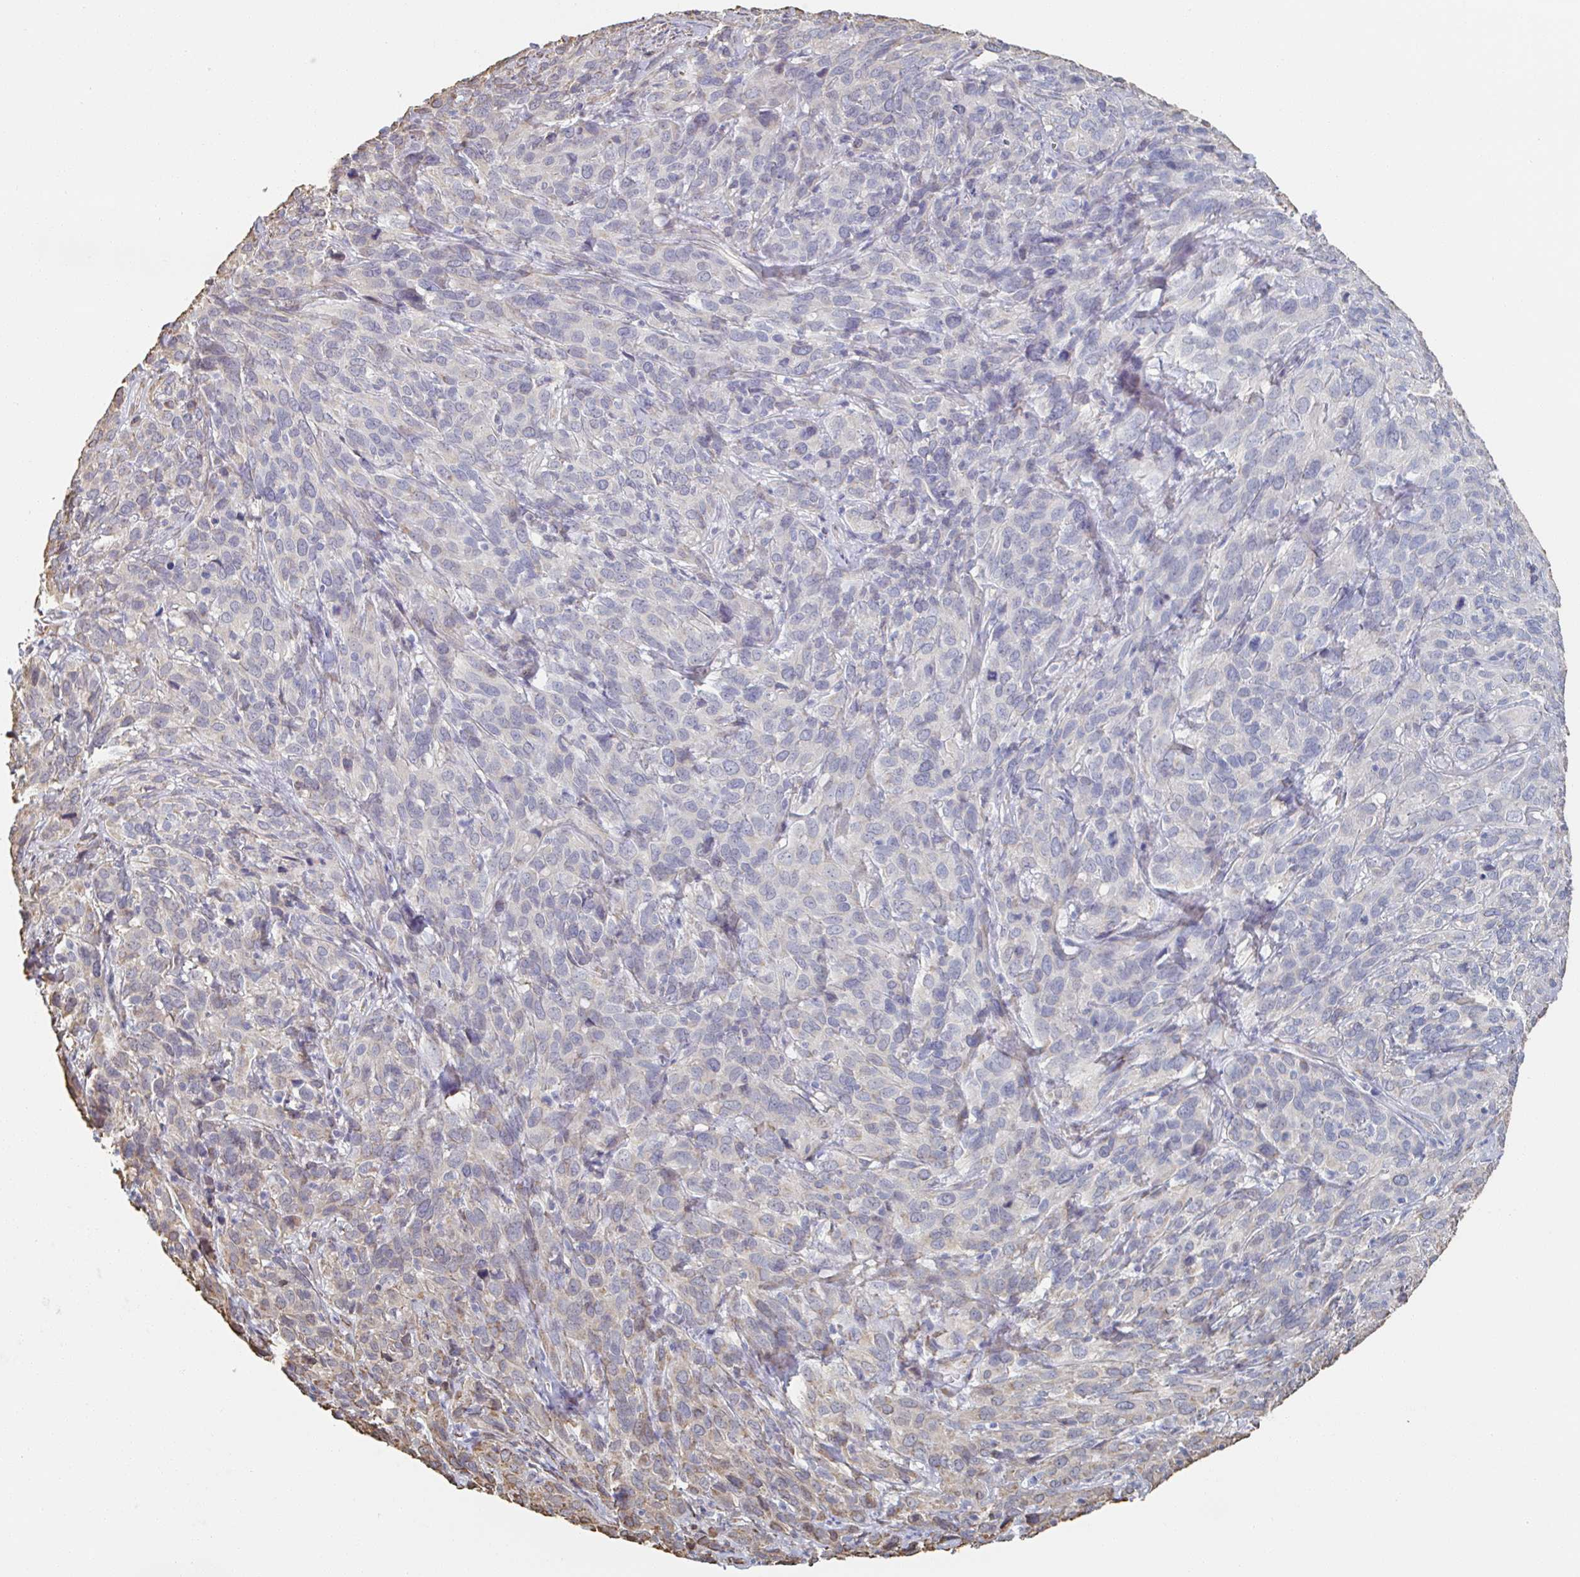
{"staining": {"intensity": "moderate", "quantity": "<25%", "location": "cytoplasmic/membranous"}, "tissue": "cervical cancer", "cell_type": "Tumor cells", "image_type": "cancer", "snomed": [{"axis": "morphology", "description": "Squamous cell carcinoma, NOS"}, {"axis": "topography", "description": "Cervix"}], "caption": "Immunohistochemistry (IHC) (DAB) staining of cervical cancer (squamous cell carcinoma) demonstrates moderate cytoplasmic/membranous protein expression in about <25% of tumor cells.", "gene": "RAB5IF", "patient": {"sex": "female", "age": 51}}